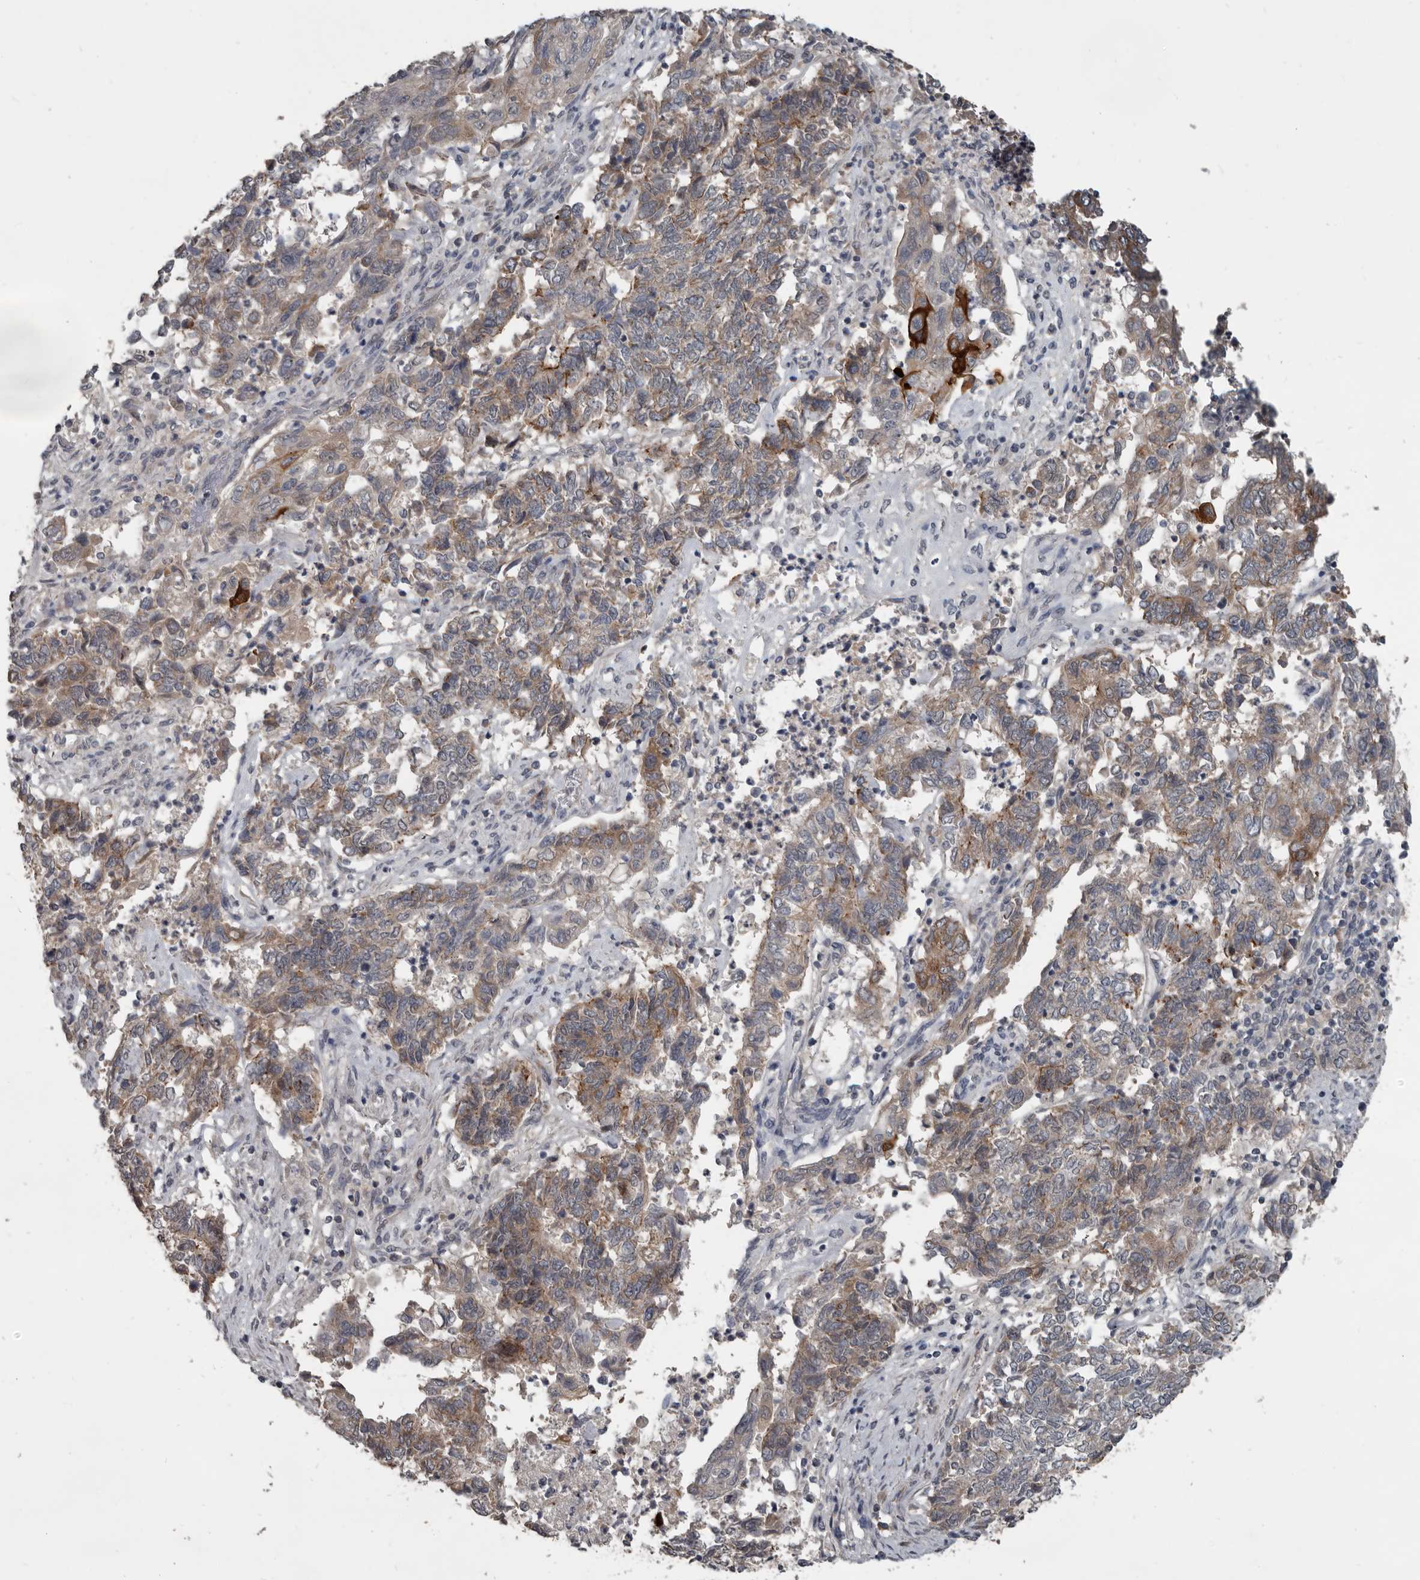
{"staining": {"intensity": "weak", "quantity": ">75%", "location": "cytoplasmic/membranous"}, "tissue": "endometrial cancer", "cell_type": "Tumor cells", "image_type": "cancer", "snomed": [{"axis": "morphology", "description": "Adenocarcinoma, NOS"}, {"axis": "topography", "description": "Endometrium"}], "caption": "Human adenocarcinoma (endometrial) stained for a protein (brown) exhibits weak cytoplasmic/membranous positive staining in approximately >75% of tumor cells.", "gene": "C1orf216", "patient": {"sex": "female", "age": 80}}